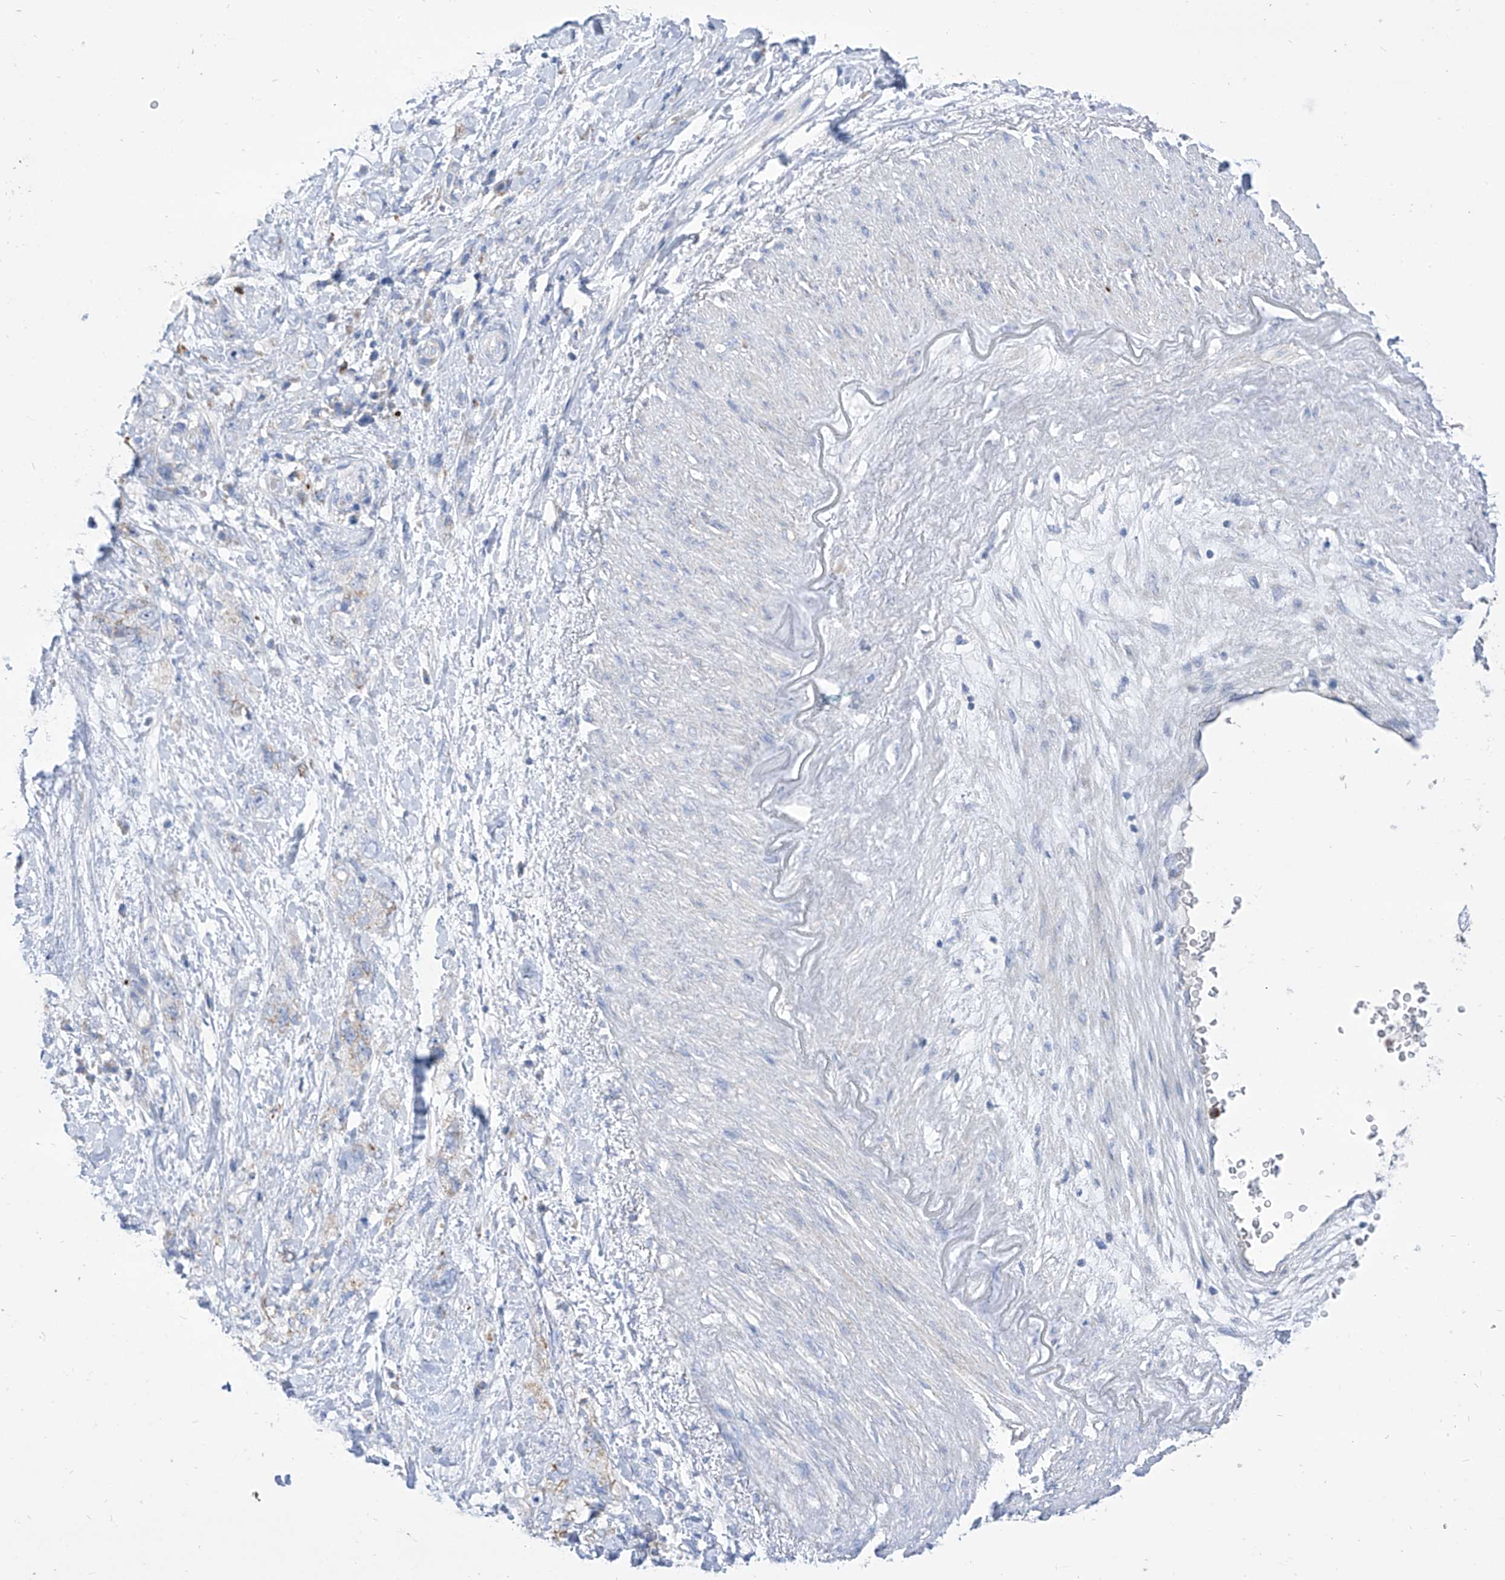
{"staining": {"intensity": "weak", "quantity": "<25%", "location": "cytoplasmic/membranous"}, "tissue": "pancreatic cancer", "cell_type": "Tumor cells", "image_type": "cancer", "snomed": [{"axis": "morphology", "description": "Adenocarcinoma, NOS"}, {"axis": "topography", "description": "Pancreas"}], "caption": "A histopathology image of human pancreatic adenocarcinoma is negative for staining in tumor cells.", "gene": "COQ3", "patient": {"sex": "female", "age": 73}}